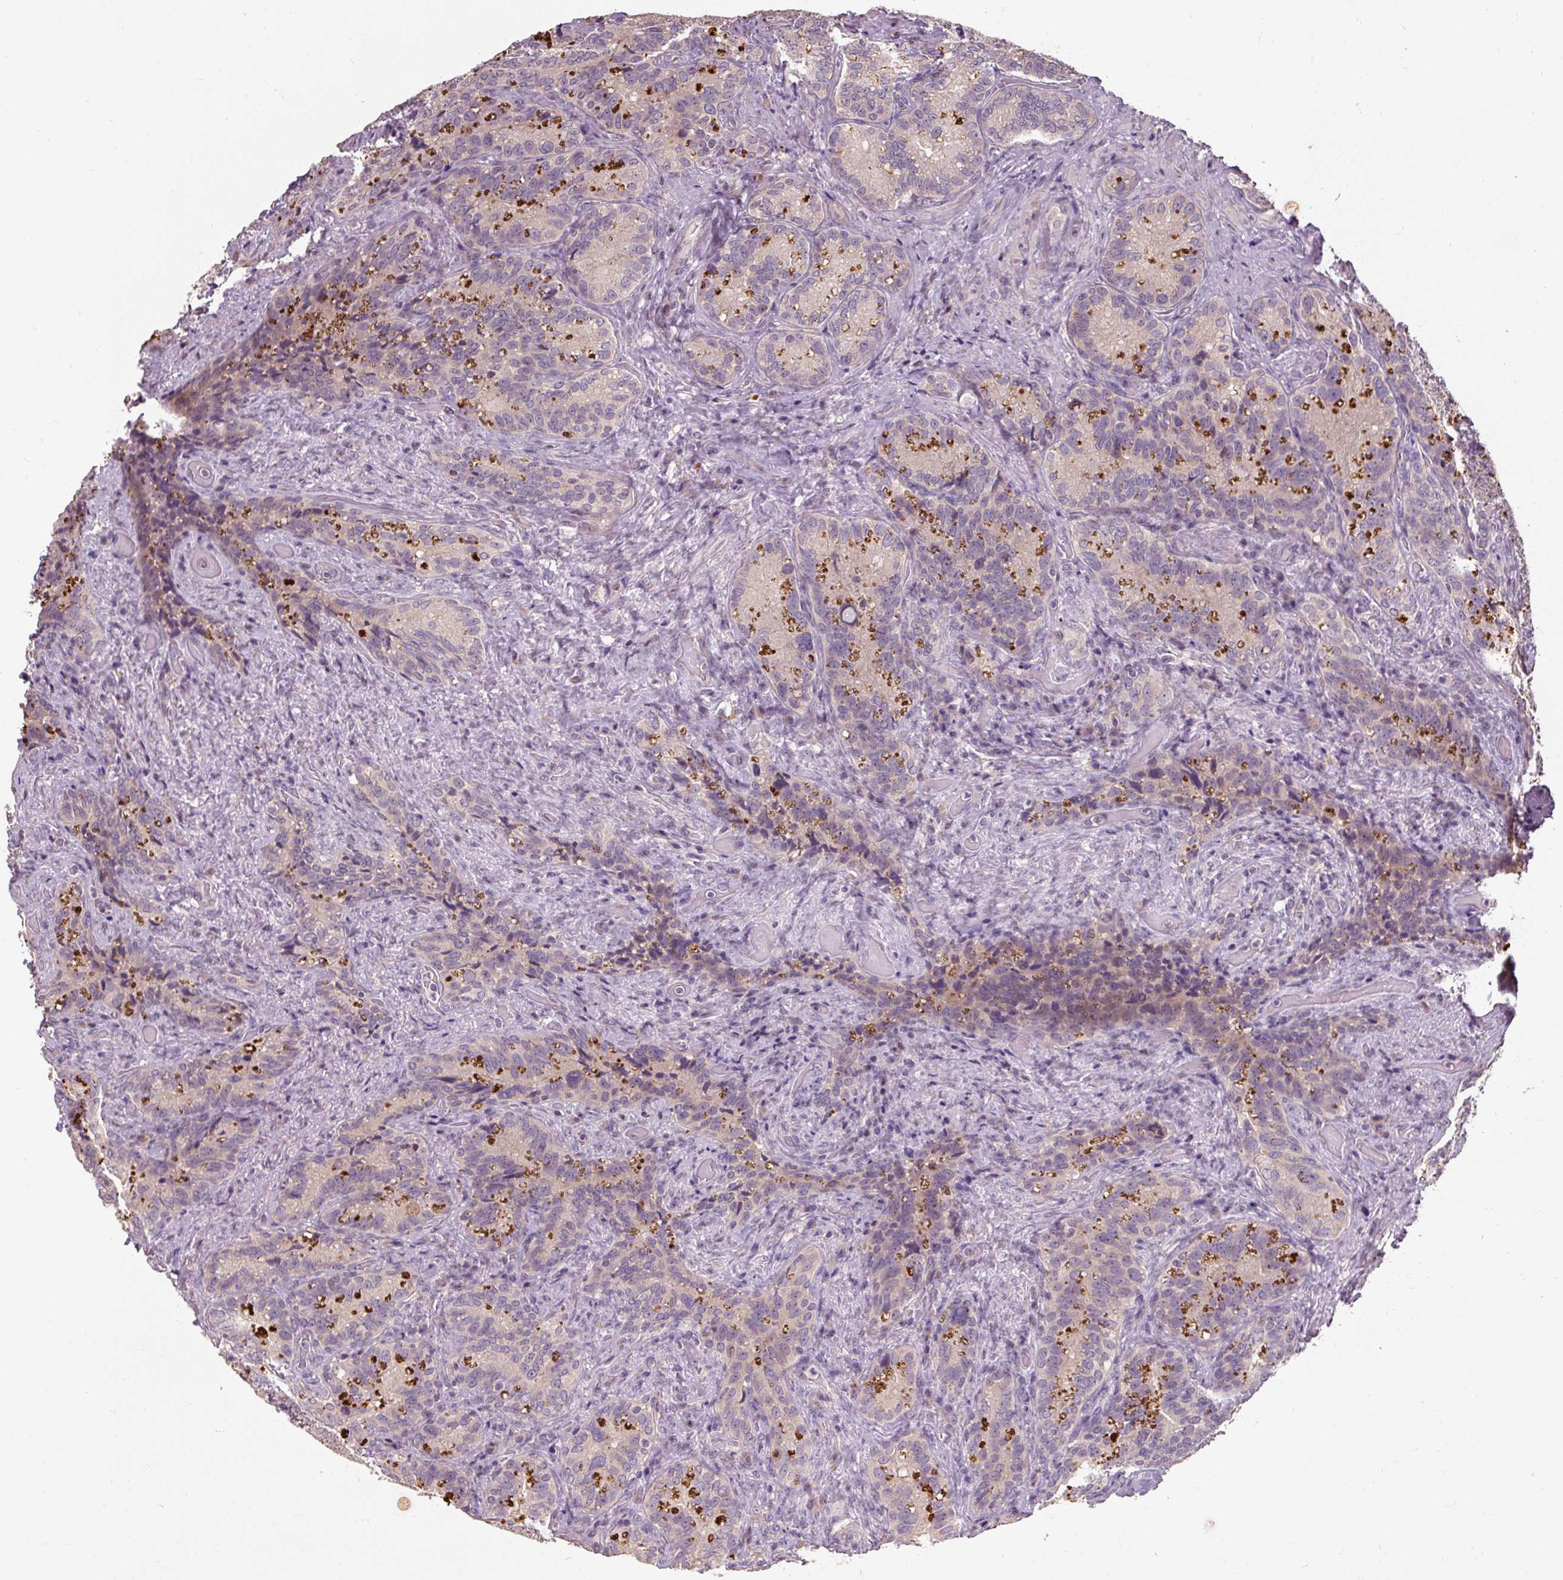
{"staining": {"intensity": "strong", "quantity": "<25%", "location": "cytoplasmic/membranous"}, "tissue": "seminal vesicle", "cell_type": "Glandular cells", "image_type": "normal", "snomed": [{"axis": "morphology", "description": "Normal tissue, NOS"}, {"axis": "topography", "description": "Seminal veicle"}], "caption": "Immunohistochemistry (DAB) staining of normal seminal vesicle demonstrates strong cytoplasmic/membranous protein positivity in approximately <25% of glandular cells.", "gene": "CFAP65", "patient": {"sex": "male", "age": 68}}